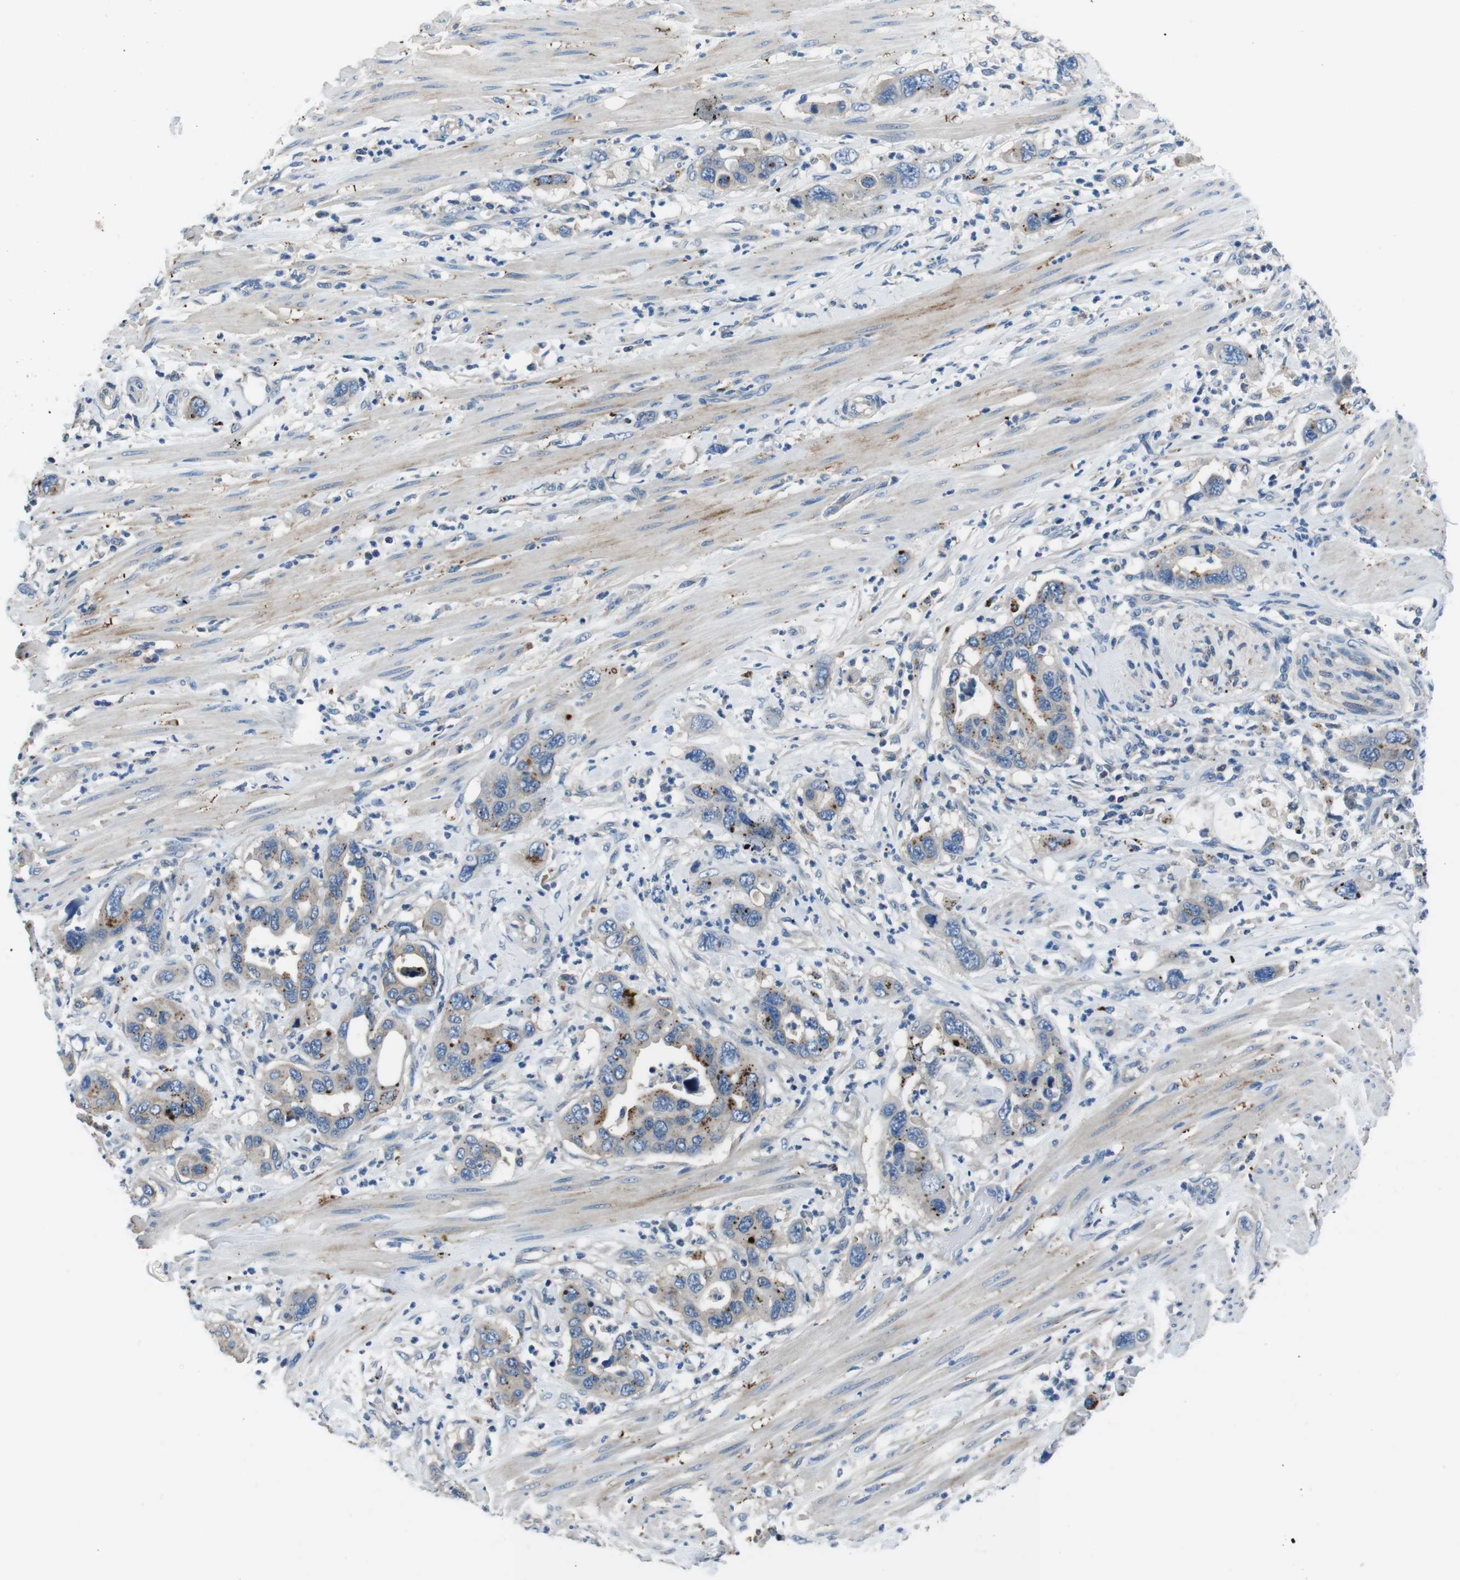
{"staining": {"intensity": "moderate", "quantity": "25%-75%", "location": "cytoplasmic/membranous"}, "tissue": "pancreatic cancer", "cell_type": "Tumor cells", "image_type": "cancer", "snomed": [{"axis": "morphology", "description": "Adenocarcinoma, NOS"}, {"axis": "topography", "description": "Pancreas"}], "caption": "Protein expression analysis of adenocarcinoma (pancreatic) exhibits moderate cytoplasmic/membranous positivity in about 25%-75% of tumor cells.", "gene": "TULP3", "patient": {"sex": "female", "age": 71}}